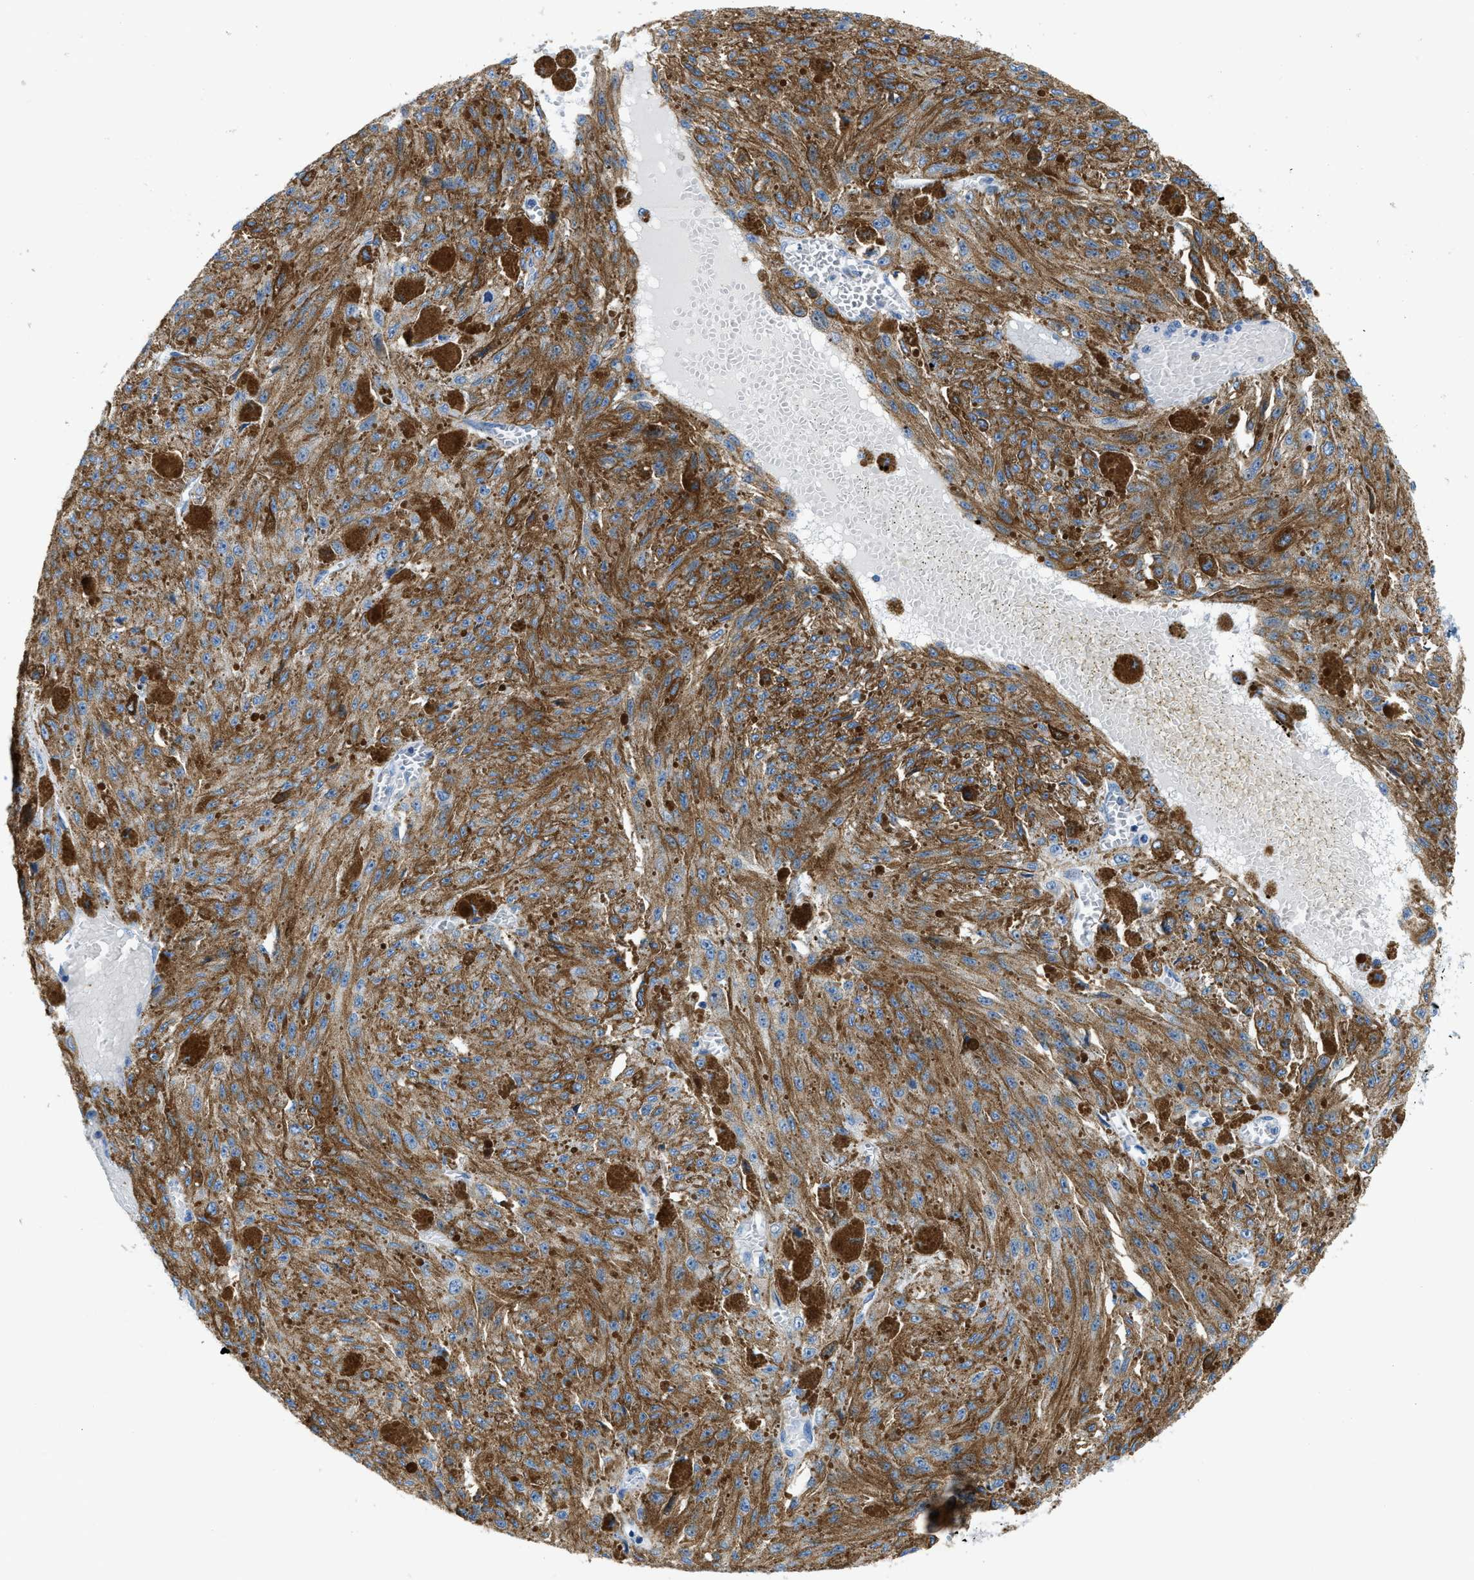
{"staining": {"intensity": "moderate", "quantity": ">75%", "location": "cytoplasmic/membranous"}, "tissue": "melanoma", "cell_type": "Tumor cells", "image_type": "cancer", "snomed": [{"axis": "morphology", "description": "Malignant melanoma, NOS"}, {"axis": "topography", "description": "Other"}], "caption": "Approximately >75% of tumor cells in human melanoma exhibit moderate cytoplasmic/membranous protein expression as visualized by brown immunohistochemical staining.", "gene": "FDCSP", "patient": {"sex": "male", "age": 79}}